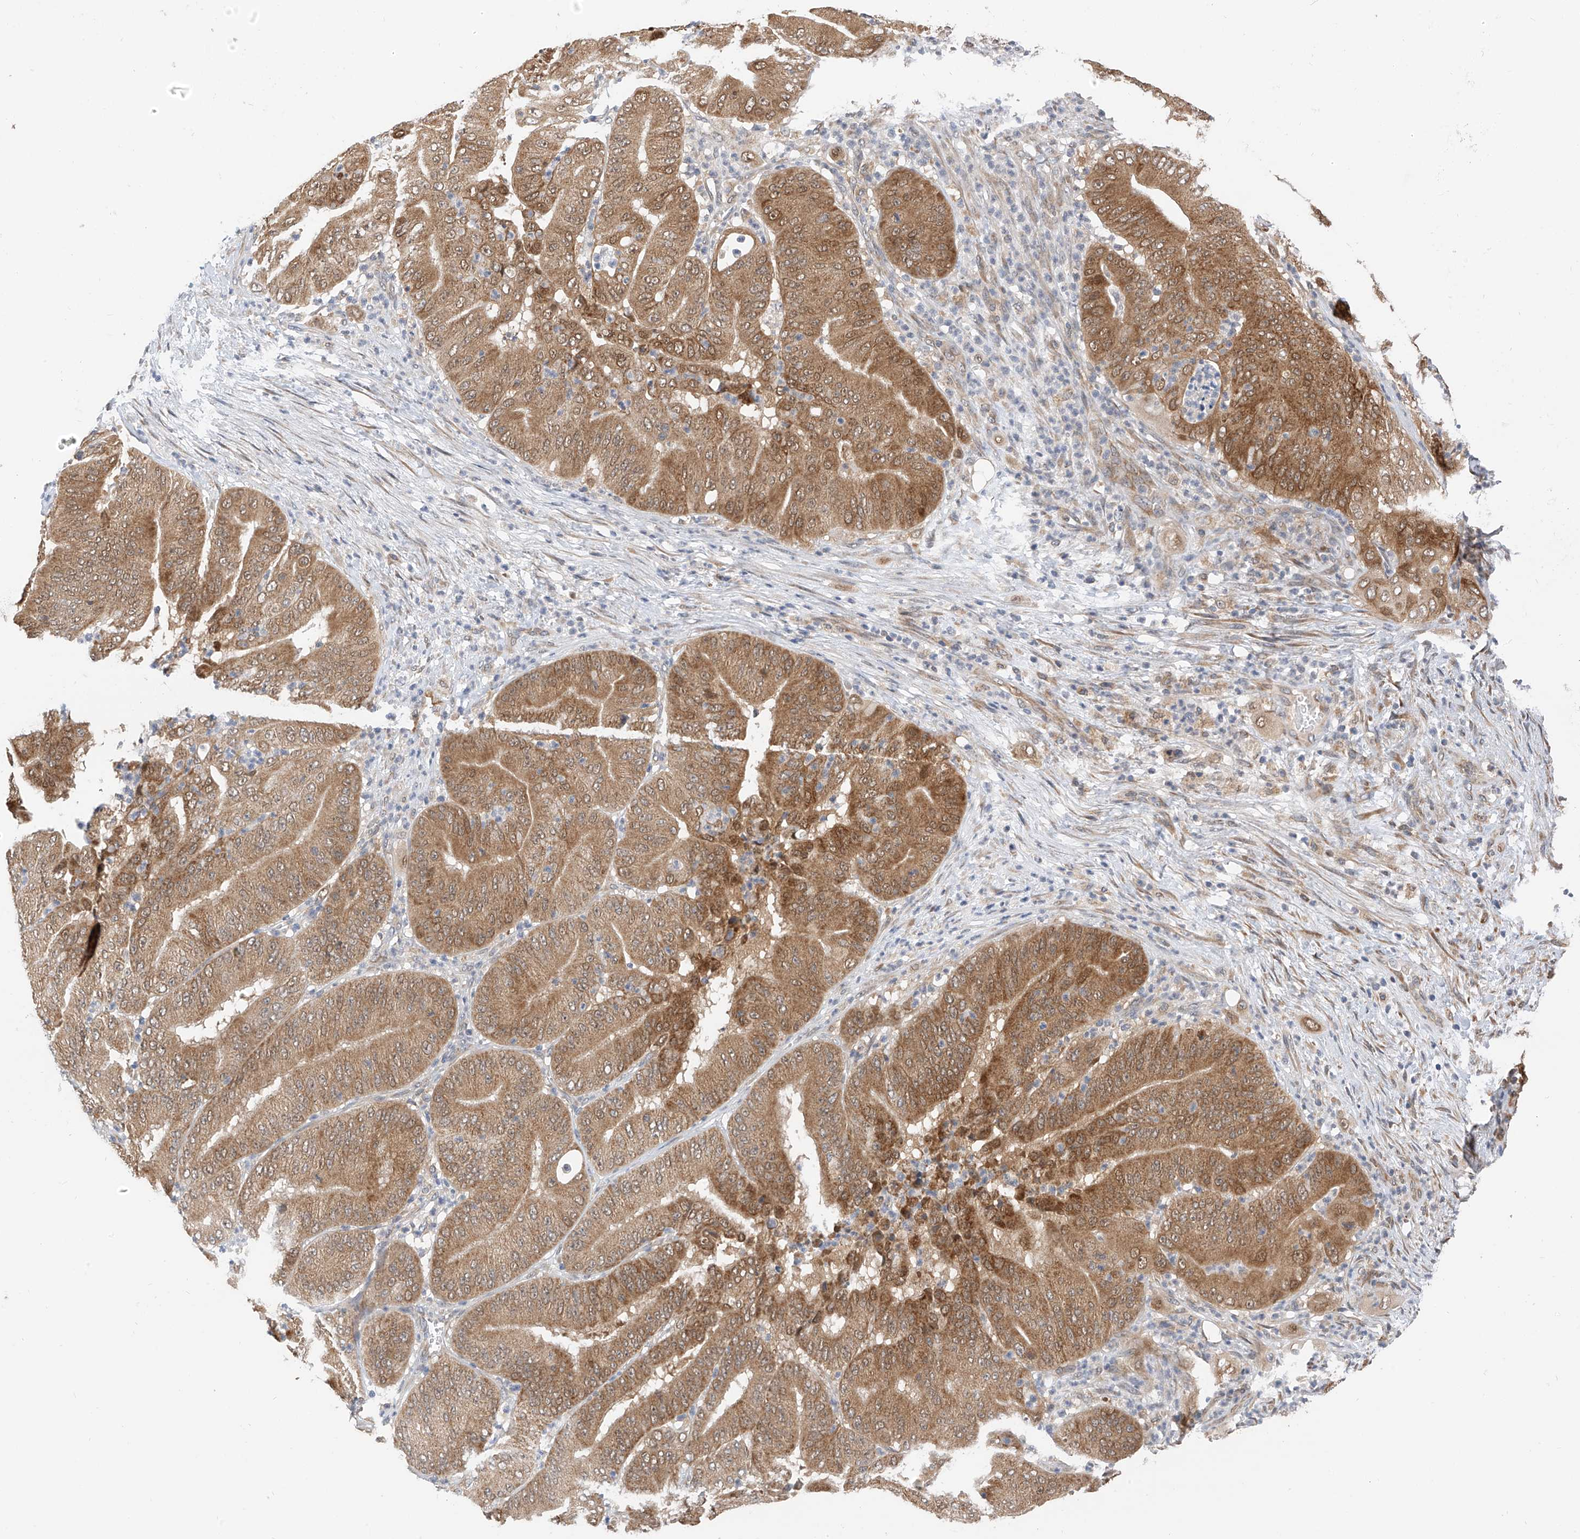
{"staining": {"intensity": "moderate", "quantity": ">75%", "location": "cytoplasmic/membranous"}, "tissue": "pancreatic cancer", "cell_type": "Tumor cells", "image_type": "cancer", "snomed": [{"axis": "morphology", "description": "Adenocarcinoma, NOS"}, {"axis": "topography", "description": "Pancreas"}], "caption": "Immunohistochemistry (IHC) staining of adenocarcinoma (pancreatic), which reveals medium levels of moderate cytoplasmic/membranous expression in approximately >75% of tumor cells indicating moderate cytoplasmic/membranous protein staining. The staining was performed using DAB (brown) for protein detection and nuclei were counterstained in hematoxylin (blue).", "gene": "PPA2", "patient": {"sex": "female", "age": 77}}